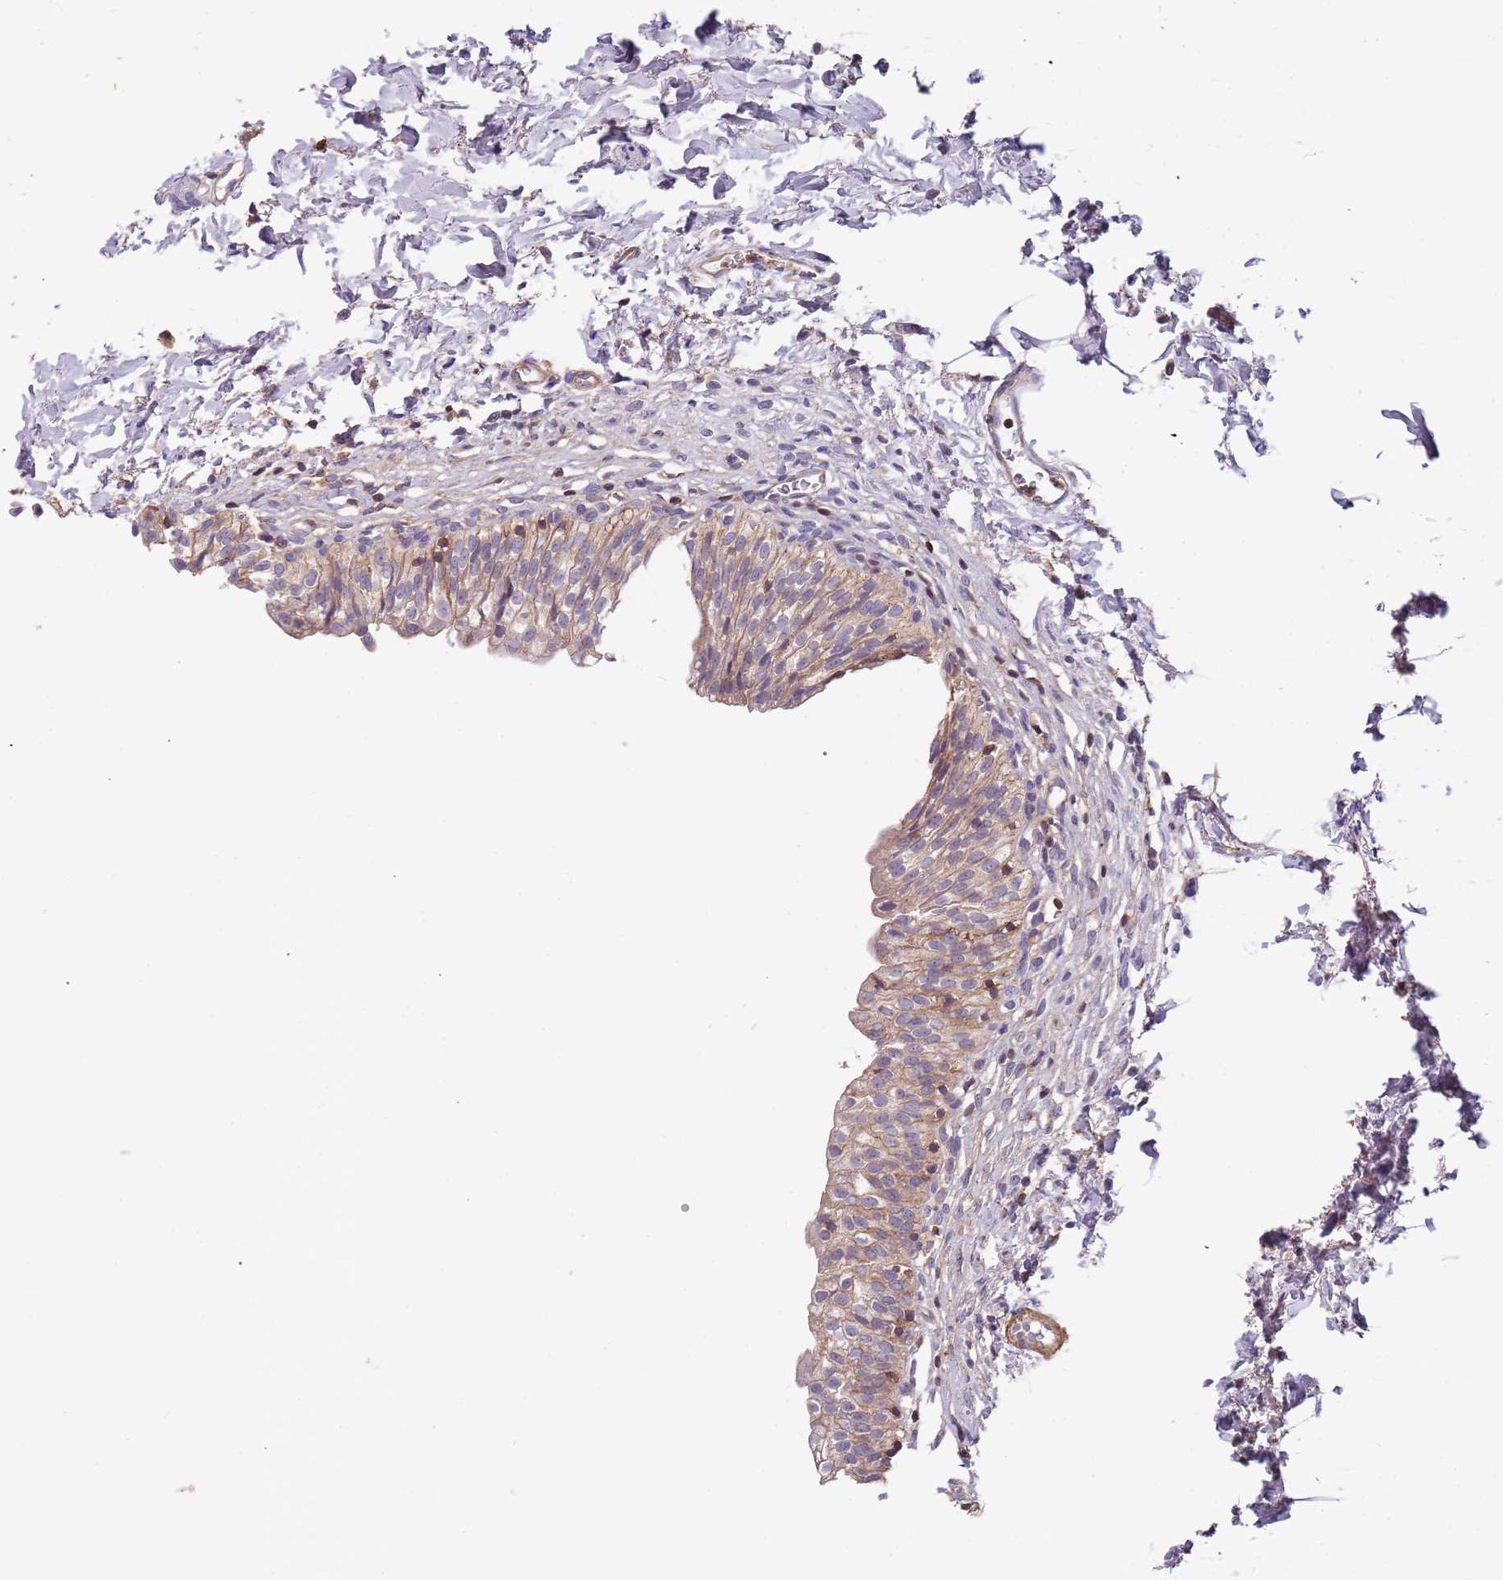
{"staining": {"intensity": "weak", "quantity": ">75%", "location": "cytoplasmic/membranous"}, "tissue": "urinary bladder", "cell_type": "Urothelial cells", "image_type": "normal", "snomed": [{"axis": "morphology", "description": "Normal tissue, NOS"}, {"axis": "topography", "description": "Urinary bladder"}], "caption": "Urothelial cells reveal low levels of weak cytoplasmic/membranous staining in approximately >75% of cells in unremarkable human urinary bladder.", "gene": "SYT4", "patient": {"sex": "male", "age": 55}}